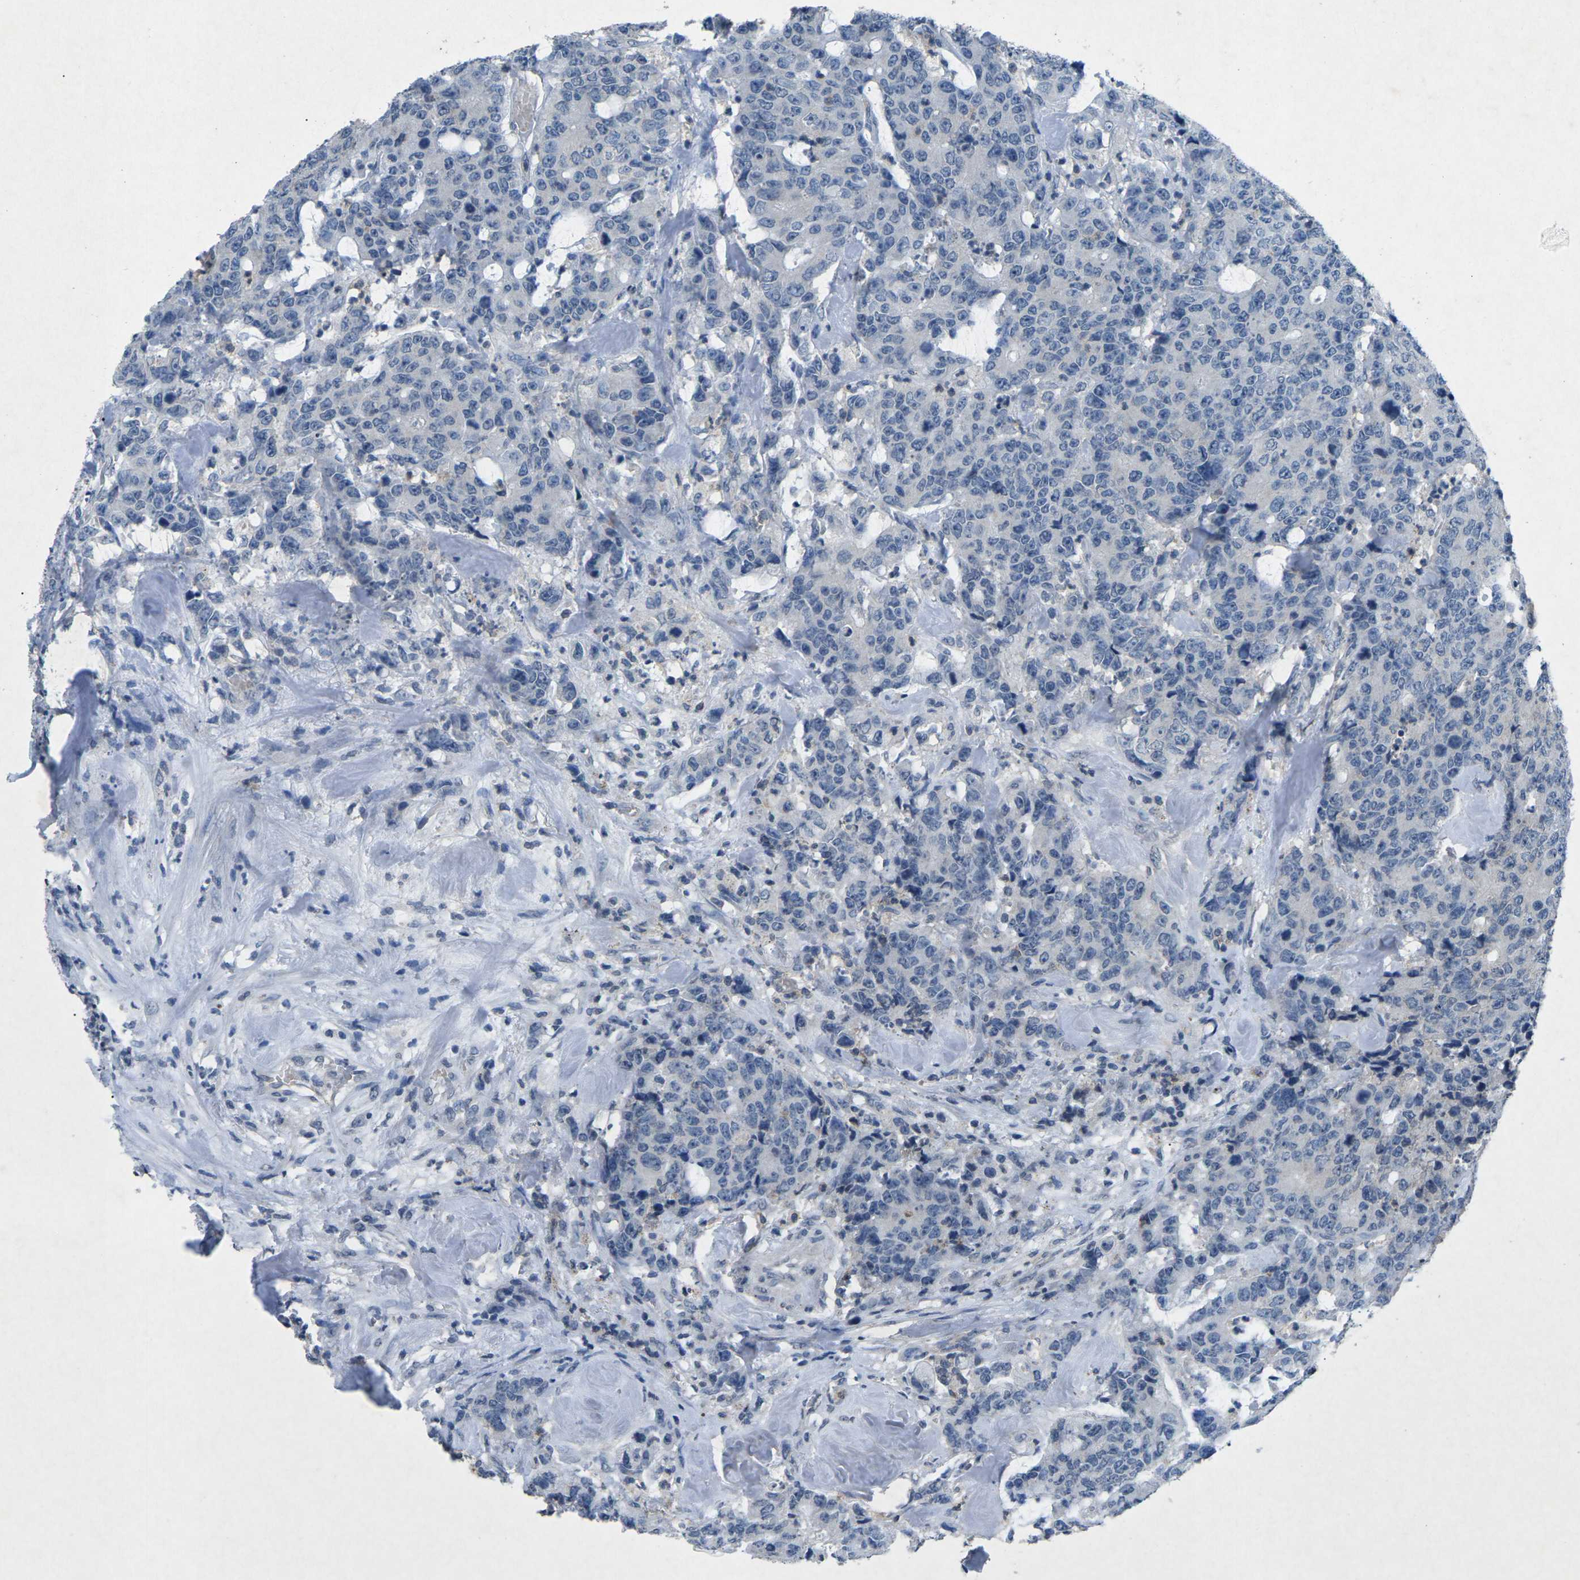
{"staining": {"intensity": "negative", "quantity": "none", "location": "none"}, "tissue": "colorectal cancer", "cell_type": "Tumor cells", "image_type": "cancer", "snomed": [{"axis": "morphology", "description": "Adenocarcinoma, NOS"}, {"axis": "topography", "description": "Colon"}], "caption": "Colorectal adenocarcinoma was stained to show a protein in brown. There is no significant positivity in tumor cells. Nuclei are stained in blue.", "gene": "PLG", "patient": {"sex": "female", "age": 86}}